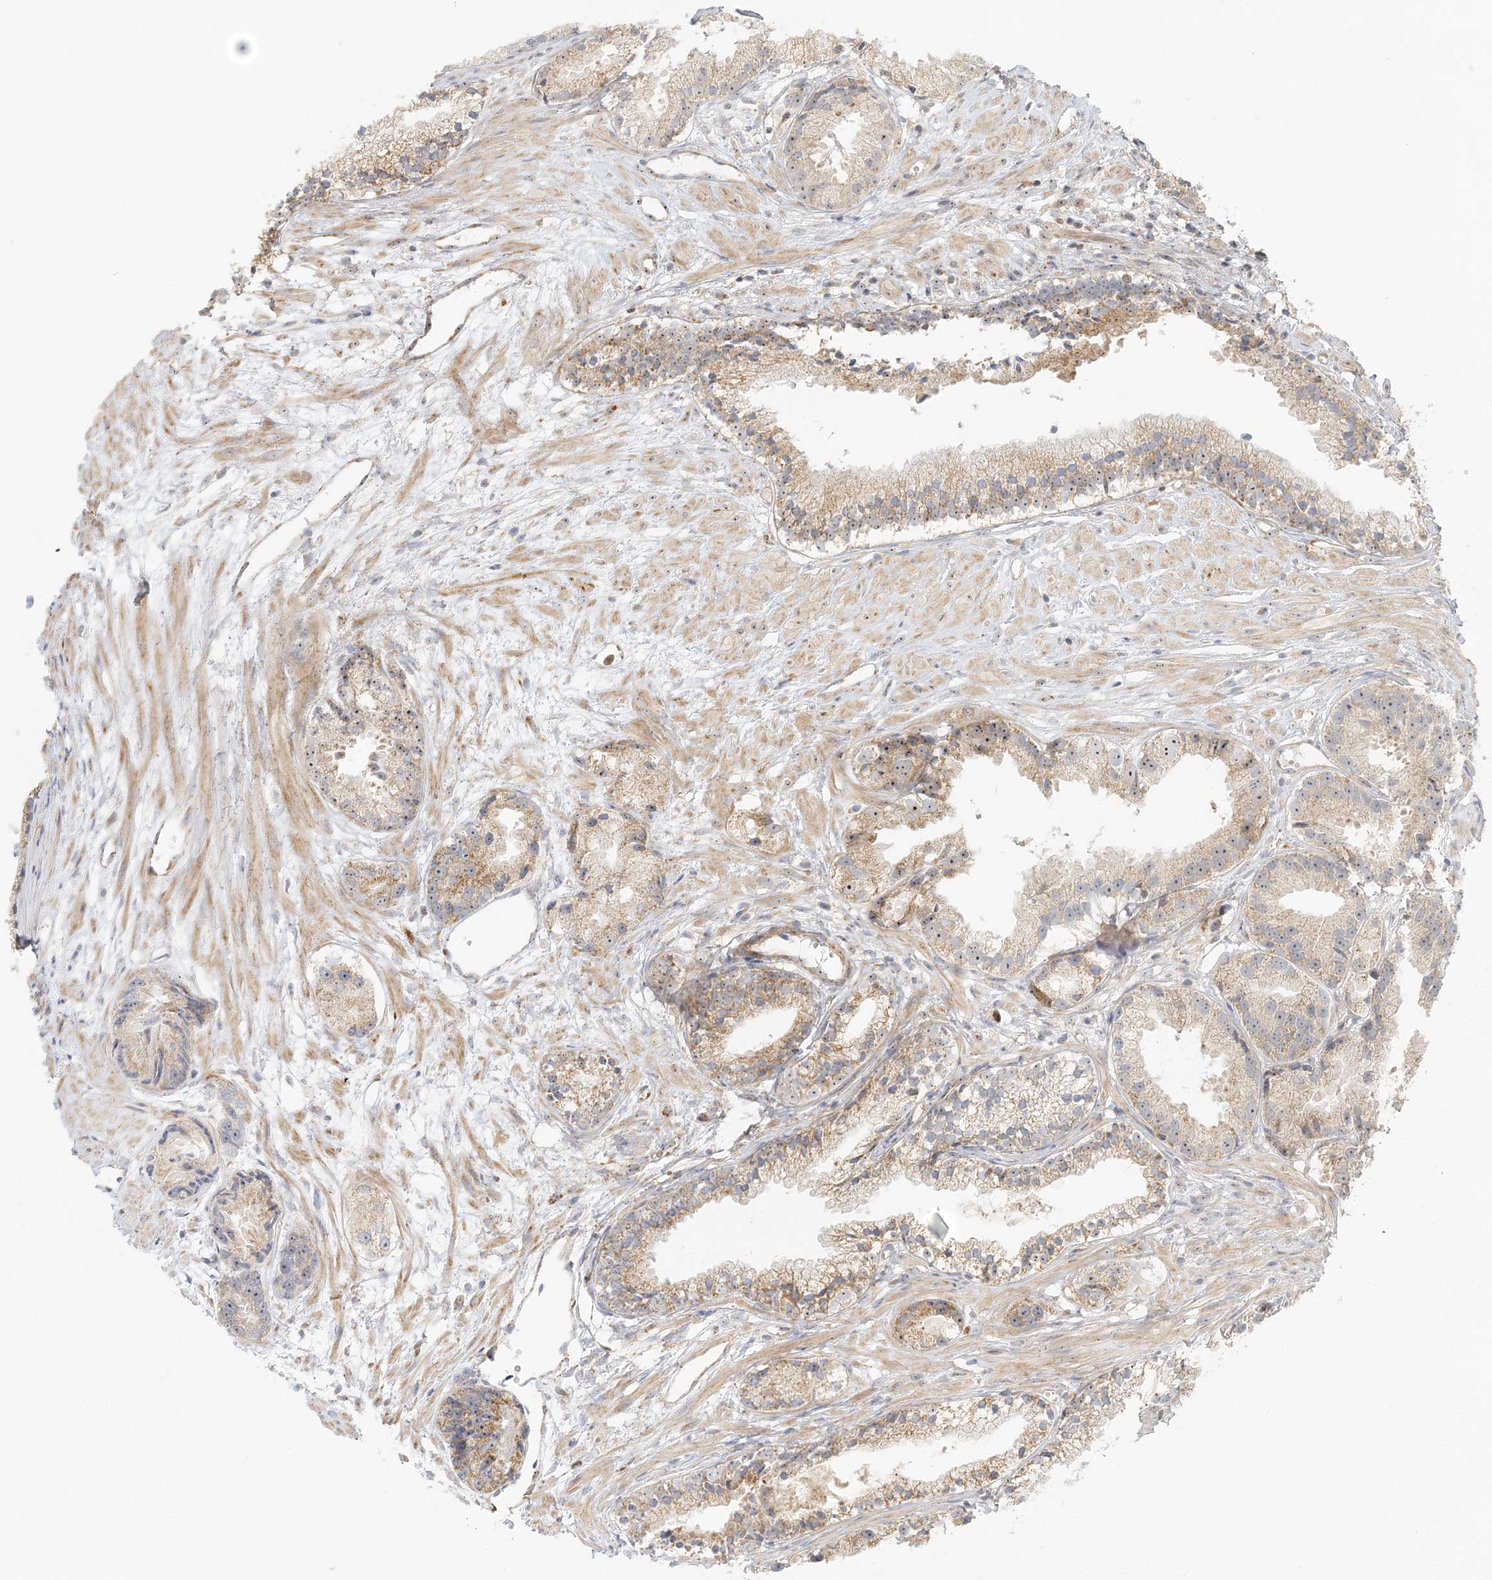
{"staining": {"intensity": "moderate", "quantity": "25%-75%", "location": "cytoplasmic/membranous,nuclear"}, "tissue": "prostate cancer", "cell_type": "Tumor cells", "image_type": "cancer", "snomed": [{"axis": "morphology", "description": "Adenocarcinoma, Low grade"}, {"axis": "topography", "description": "Prostate"}], "caption": "High-power microscopy captured an IHC image of prostate adenocarcinoma (low-grade), revealing moderate cytoplasmic/membranous and nuclear expression in approximately 25%-75% of tumor cells.", "gene": "UBE2F", "patient": {"sex": "male", "age": 88}}